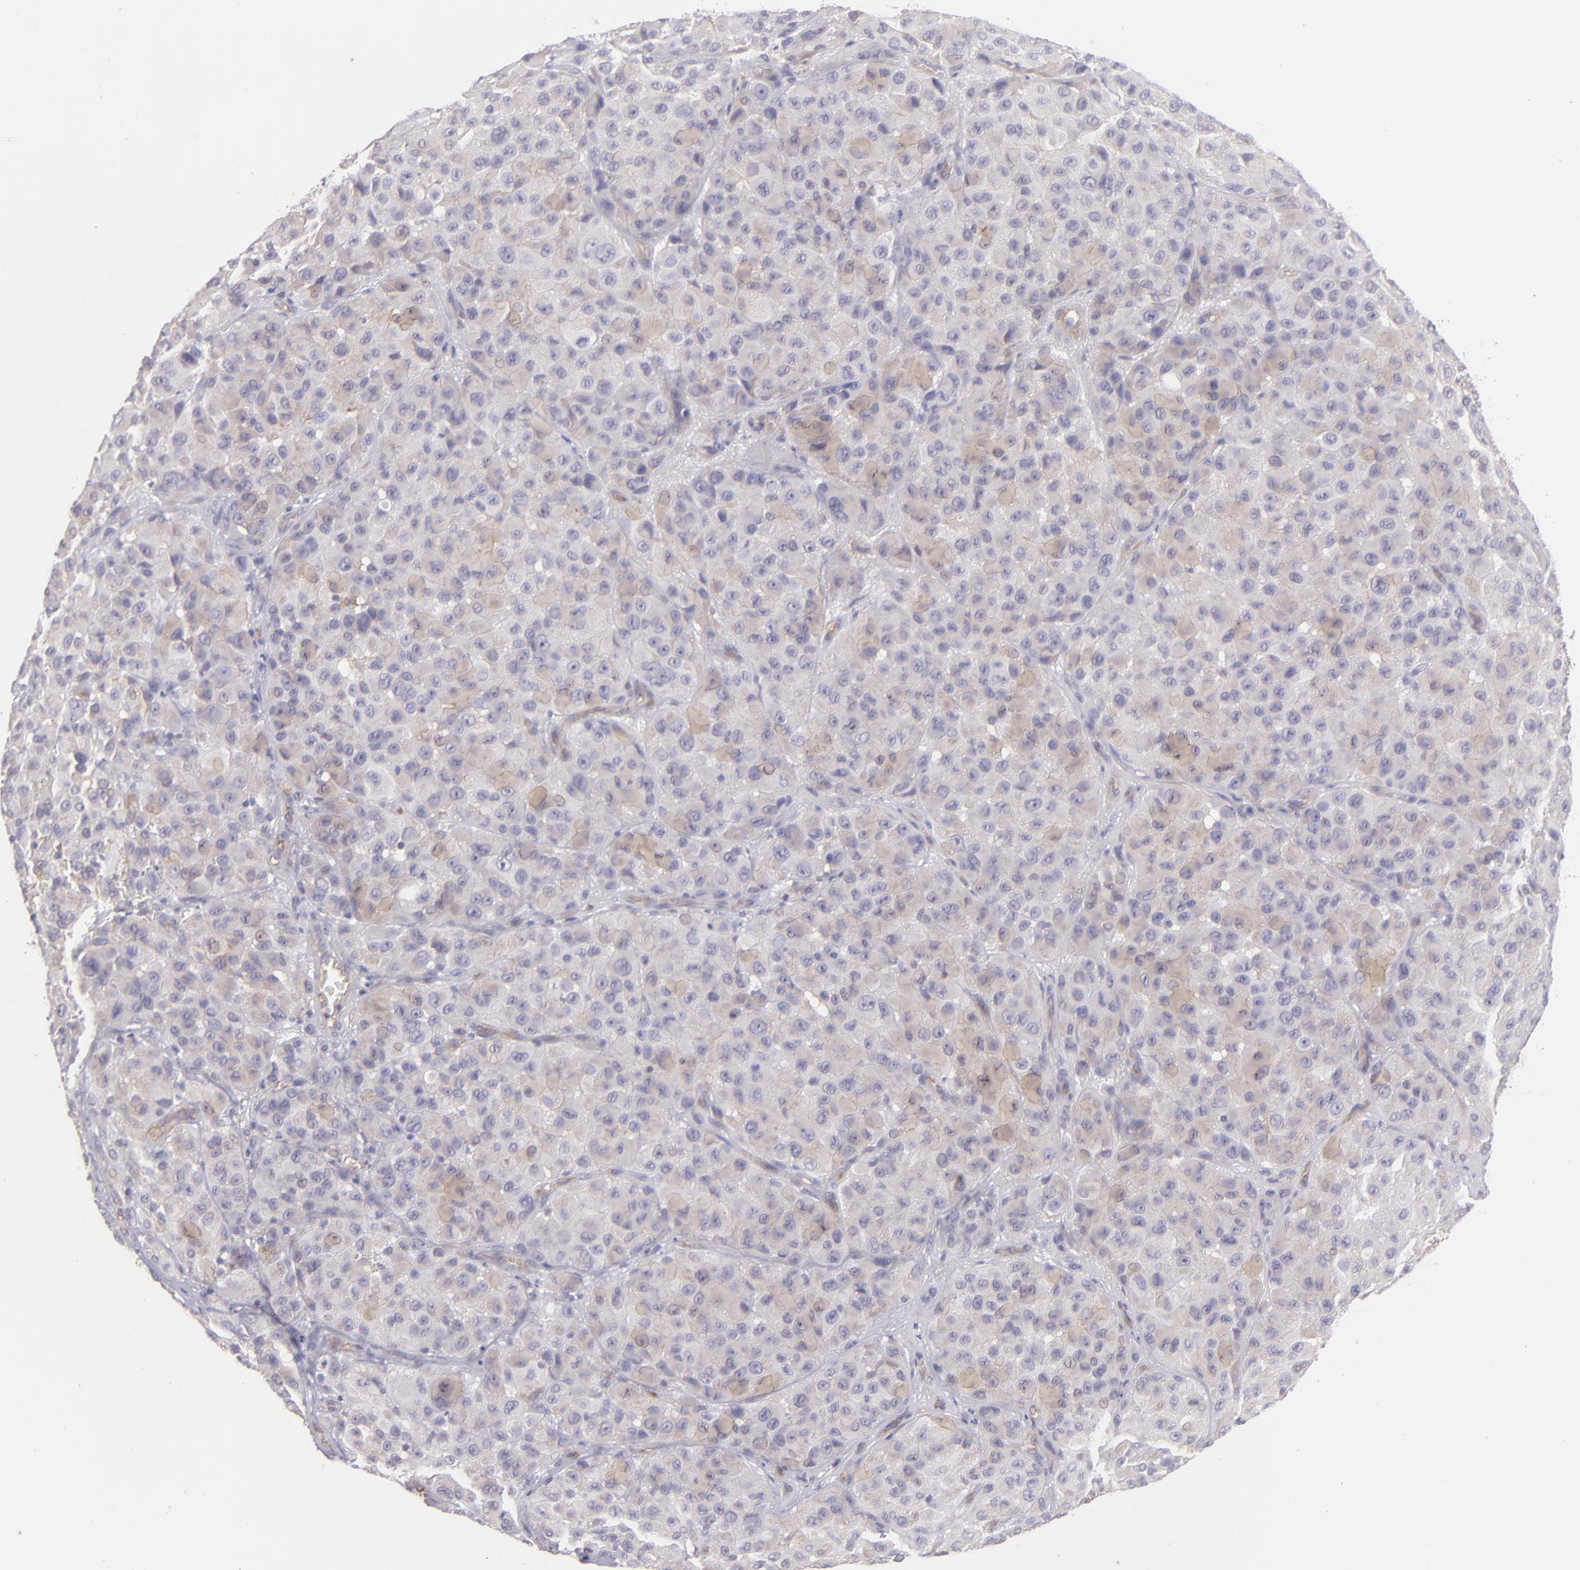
{"staining": {"intensity": "negative", "quantity": "none", "location": "none"}, "tissue": "melanoma", "cell_type": "Tumor cells", "image_type": "cancer", "snomed": [{"axis": "morphology", "description": "Malignant melanoma, NOS"}, {"axis": "topography", "description": "Skin"}], "caption": "The immunohistochemistry histopathology image has no significant staining in tumor cells of malignant melanoma tissue. (DAB (3,3'-diaminobenzidine) IHC visualized using brightfield microscopy, high magnification).", "gene": "THBD", "patient": {"sex": "female", "age": 21}}